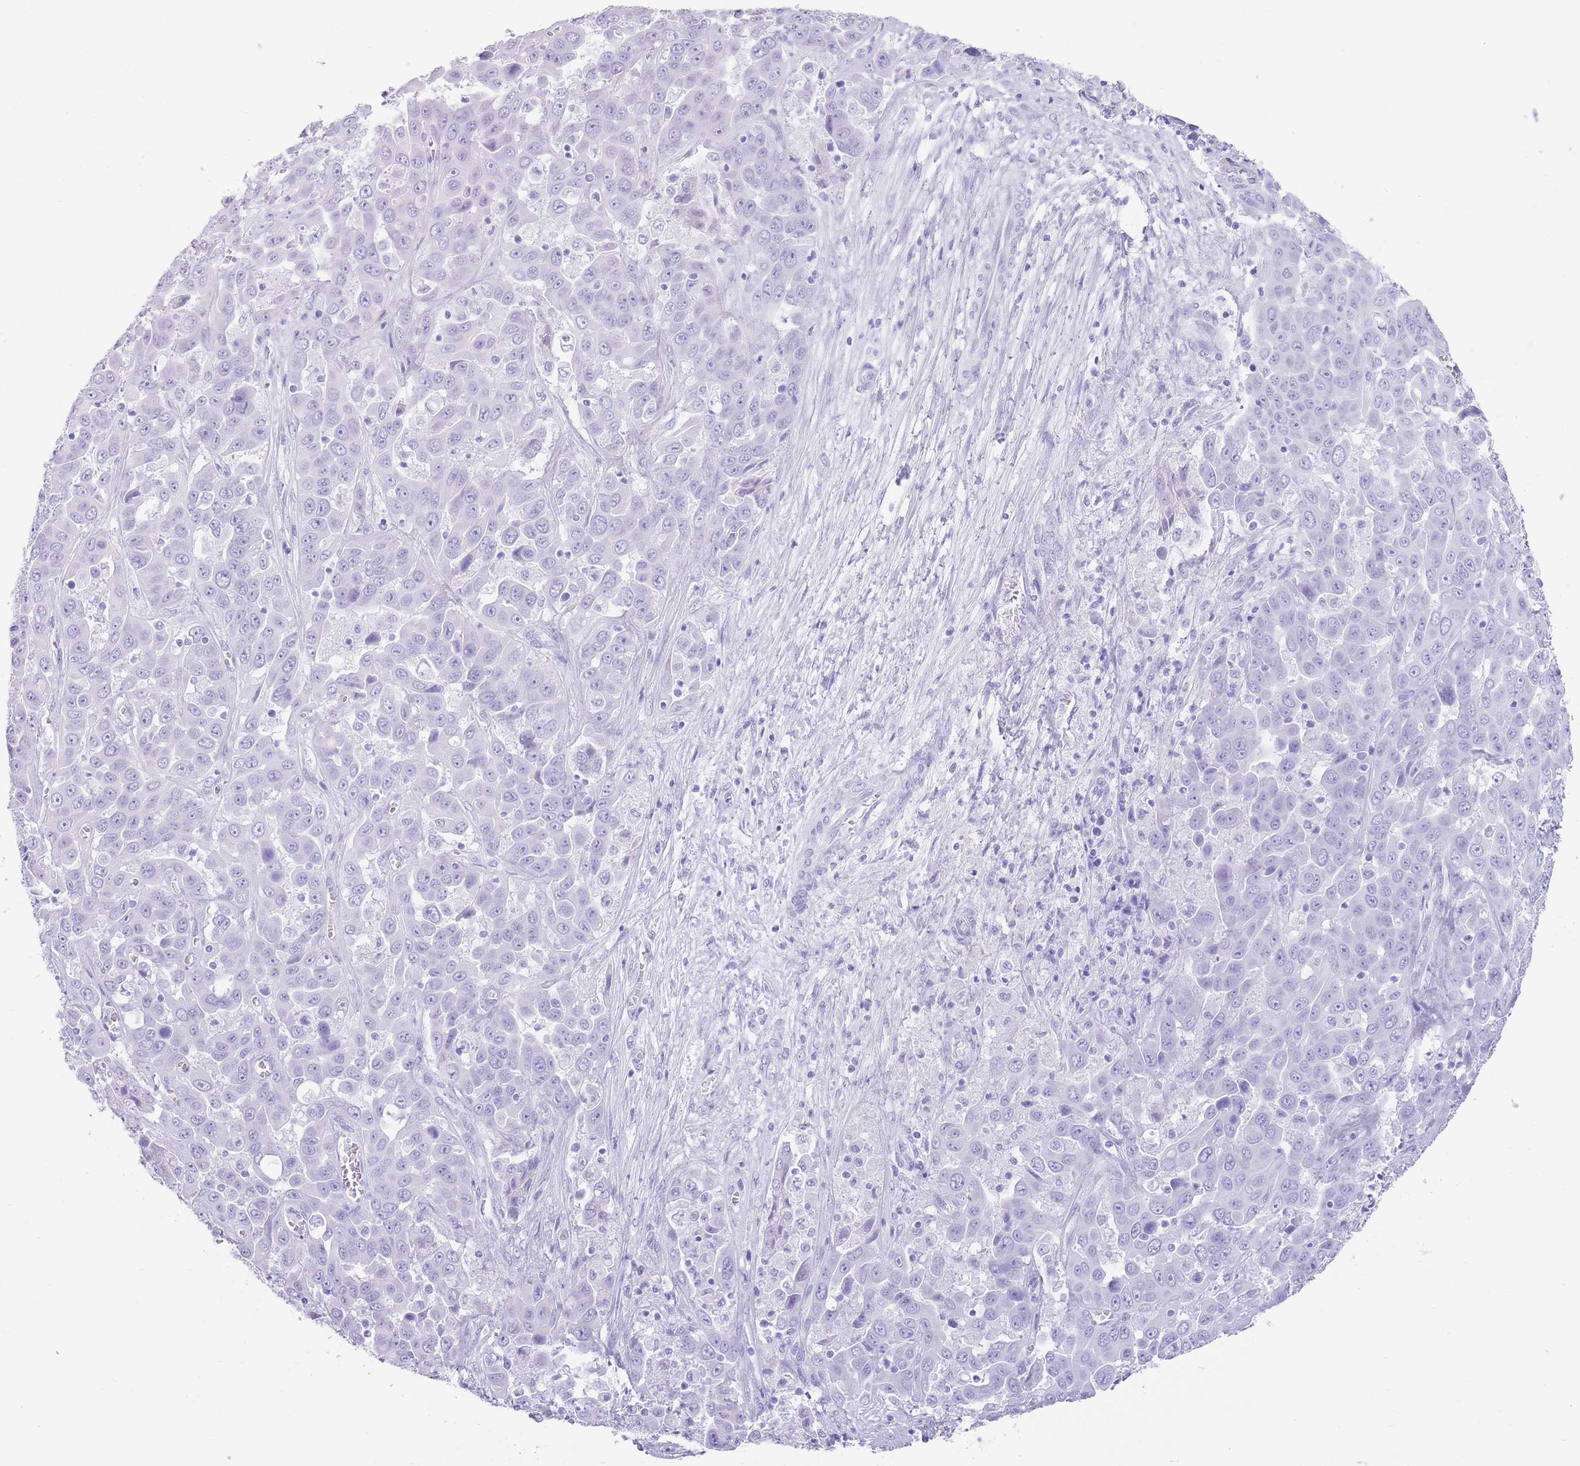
{"staining": {"intensity": "negative", "quantity": "none", "location": "none"}, "tissue": "liver cancer", "cell_type": "Tumor cells", "image_type": "cancer", "snomed": [{"axis": "morphology", "description": "Cholangiocarcinoma"}, {"axis": "topography", "description": "Liver"}], "caption": "Tumor cells show no significant protein staining in cholangiocarcinoma (liver). (Immunohistochemistry, brightfield microscopy, high magnification).", "gene": "ELOA2", "patient": {"sex": "female", "age": 52}}